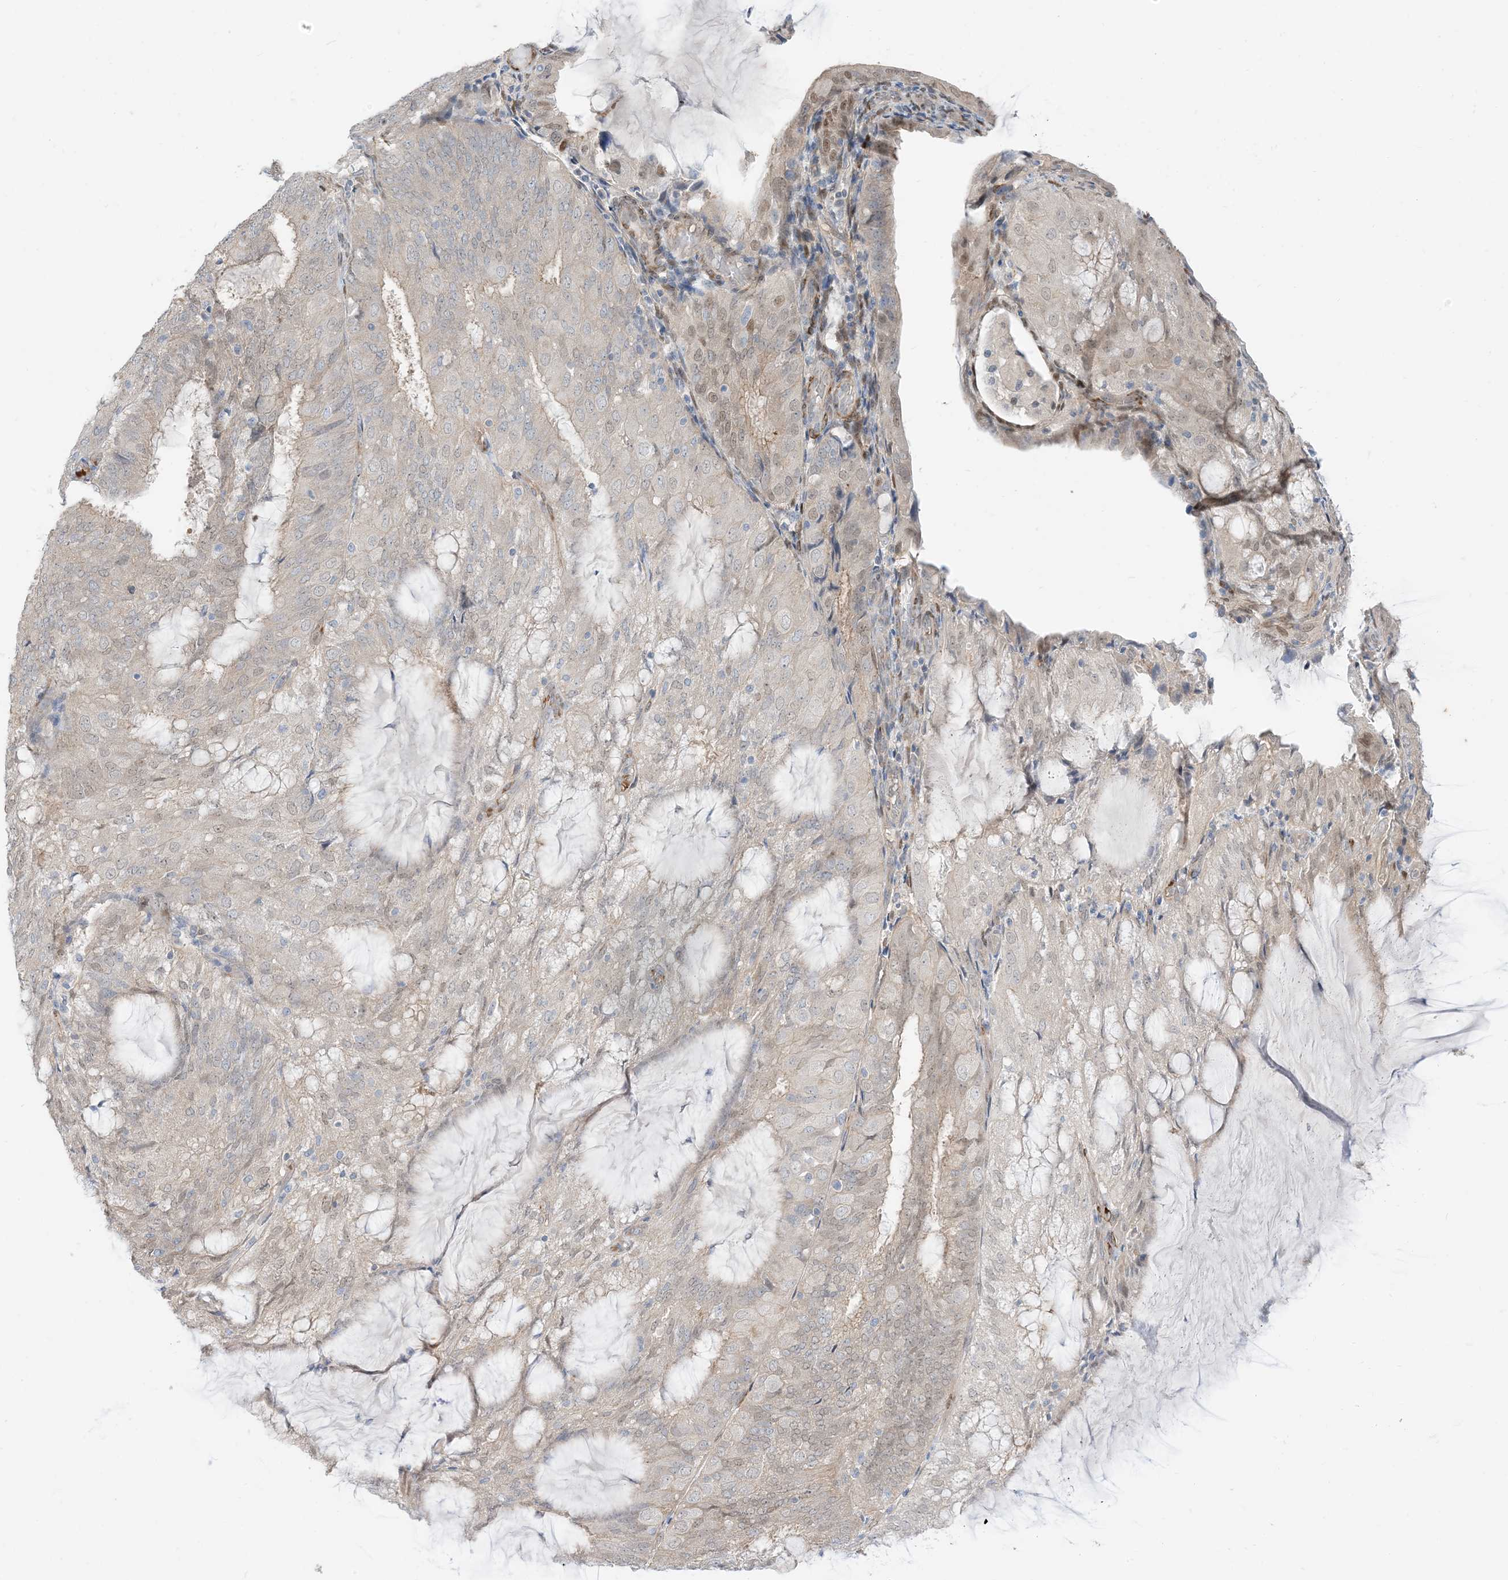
{"staining": {"intensity": "weak", "quantity": "<25%", "location": "nuclear"}, "tissue": "endometrial cancer", "cell_type": "Tumor cells", "image_type": "cancer", "snomed": [{"axis": "morphology", "description": "Adenocarcinoma, NOS"}, {"axis": "topography", "description": "Endometrium"}], "caption": "Adenocarcinoma (endometrial) was stained to show a protein in brown. There is no significant expression in tumor cells.", "gene": "RIN1", "patient": {"sex": "female", "age": 81}}